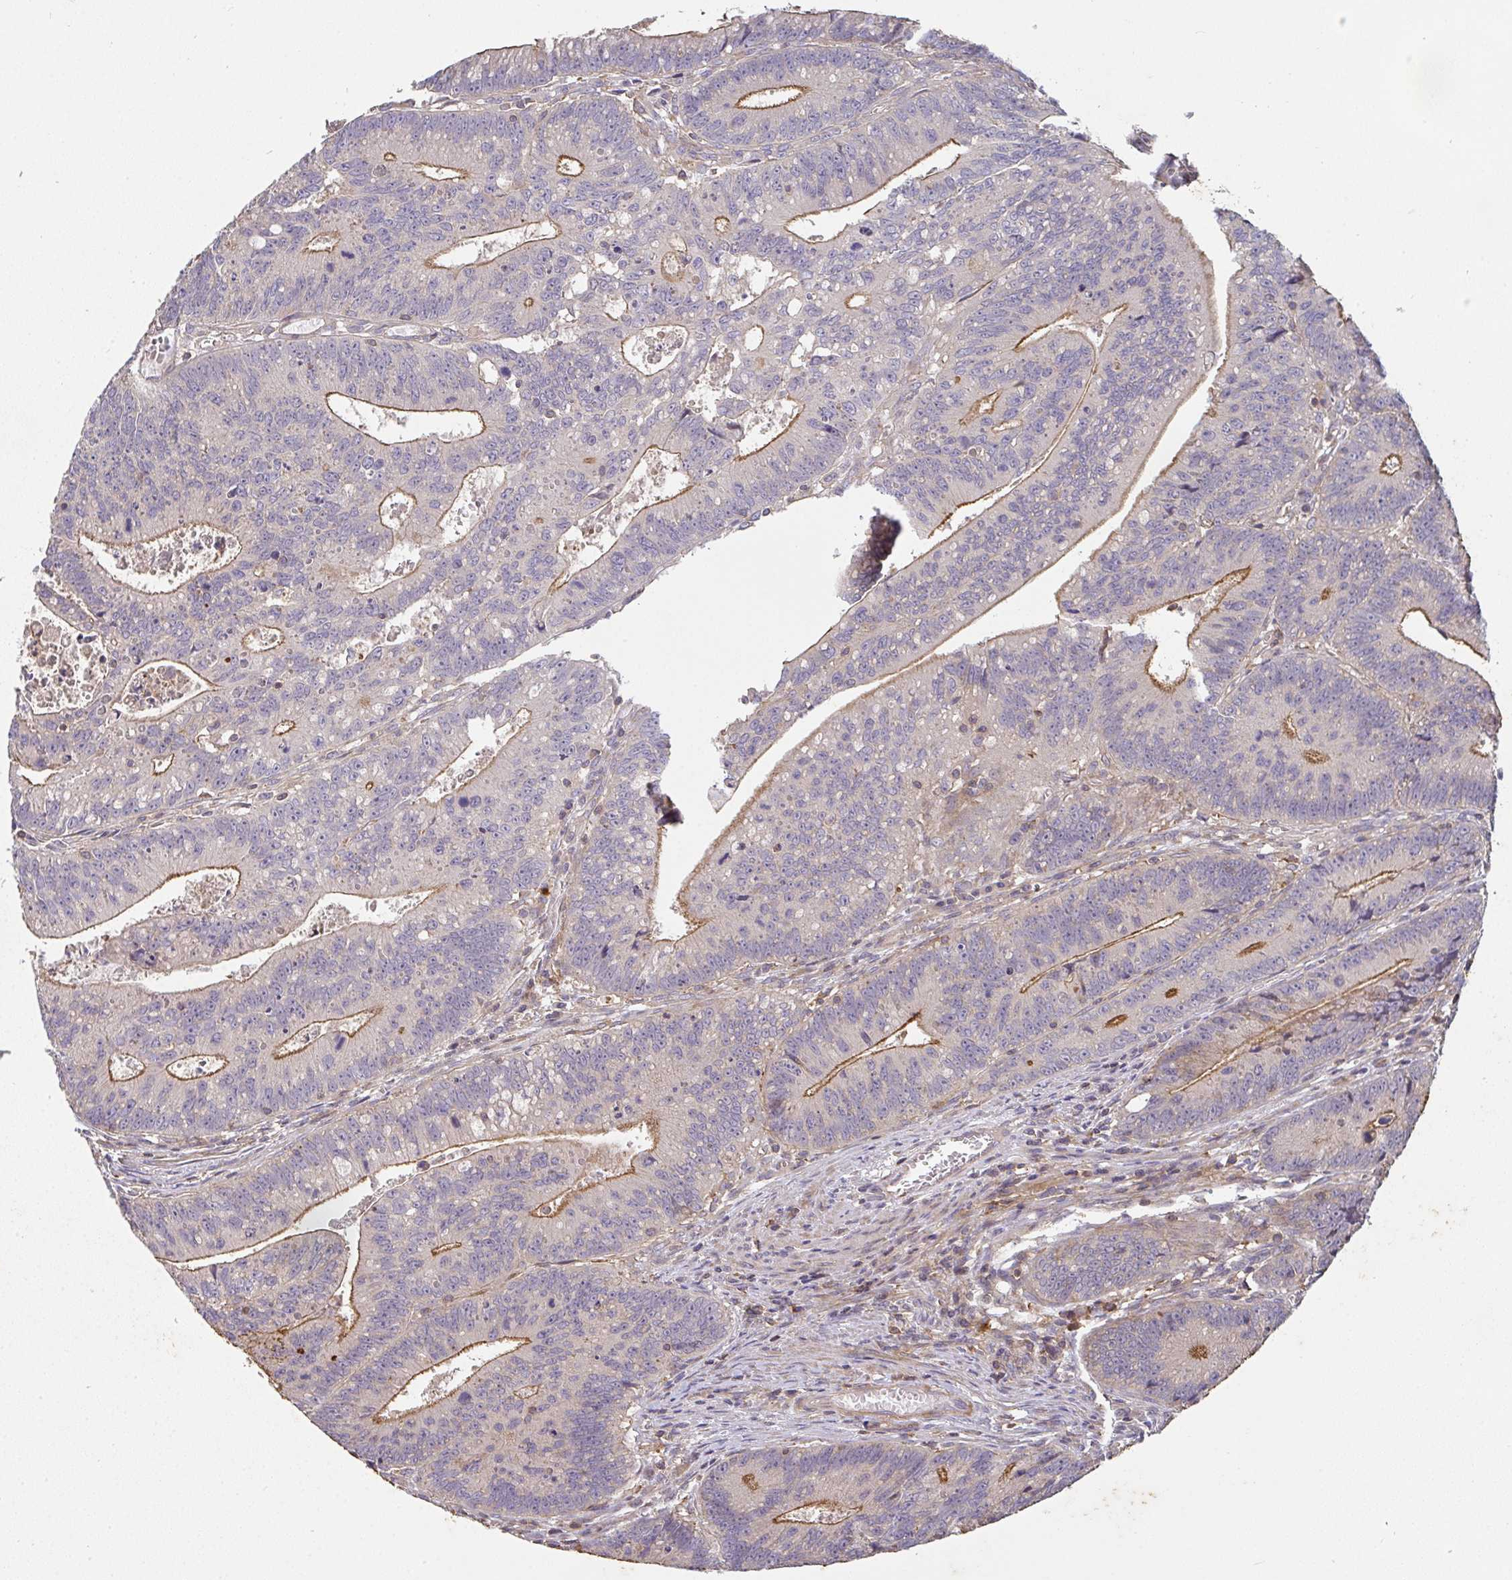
{"staining": {"intensity": "moderate", "quantity": "25%-75%", "location": "cytoplasmic/membranous"}, "tissue": "colorectal cancer", "cell_type": "Tumor cells", "image_type": "cancer", "snomed": [{"axis": "morphology", "description": "Adenocarcinoma, NOS"}, {"axis": "topography", "description": "Rectum"}], "caption": "Brown immunohistochemical staining in human colorectal adenocarcinoma reveals moderate cytoplasmic/membranous staining in approximately 25%-75% of tumor cells.", "gene": "TNMD", "patient": {"sex": "female", "age": 81}}